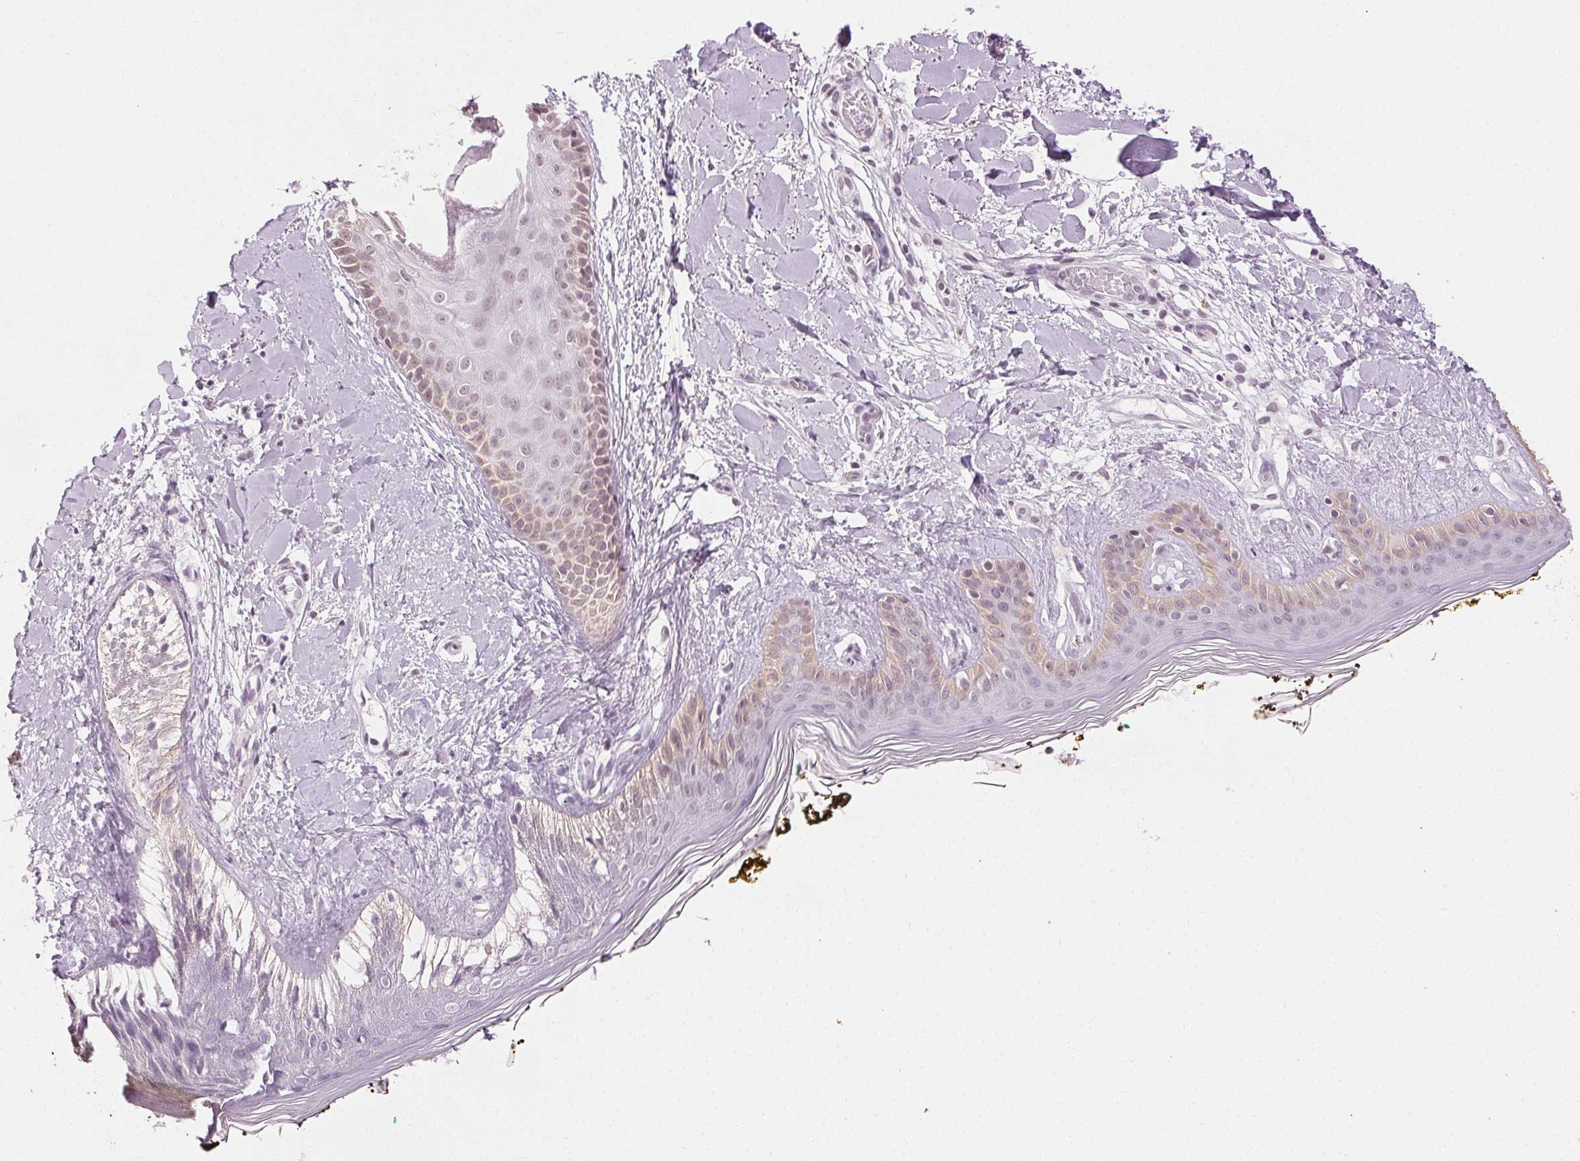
{"staining": {"intensity": "weak", "quantity": "25%-75%", "location": "cytoplasmic/membranous"}, "tissue": "skin", "cell_type": "Fibroblasts", "image_type": "normal", "snomed": [{"axis": "morphology", "description": "Normal tissue, NOS"}, {"axis": "topography", "description": "Skin"}], "caption": "A brown stain highlights weak cytoplasmic/membranous expression of a protein in fibroblasts of benign skin. Using DAB (3,3'-diaminobenzidine) (brown) and hematoxylin (blue) stains, captured at high magnification using brightfield microscopy.", "gene": "AIF1L", "patient": {"sex": "female", "age": 34}}